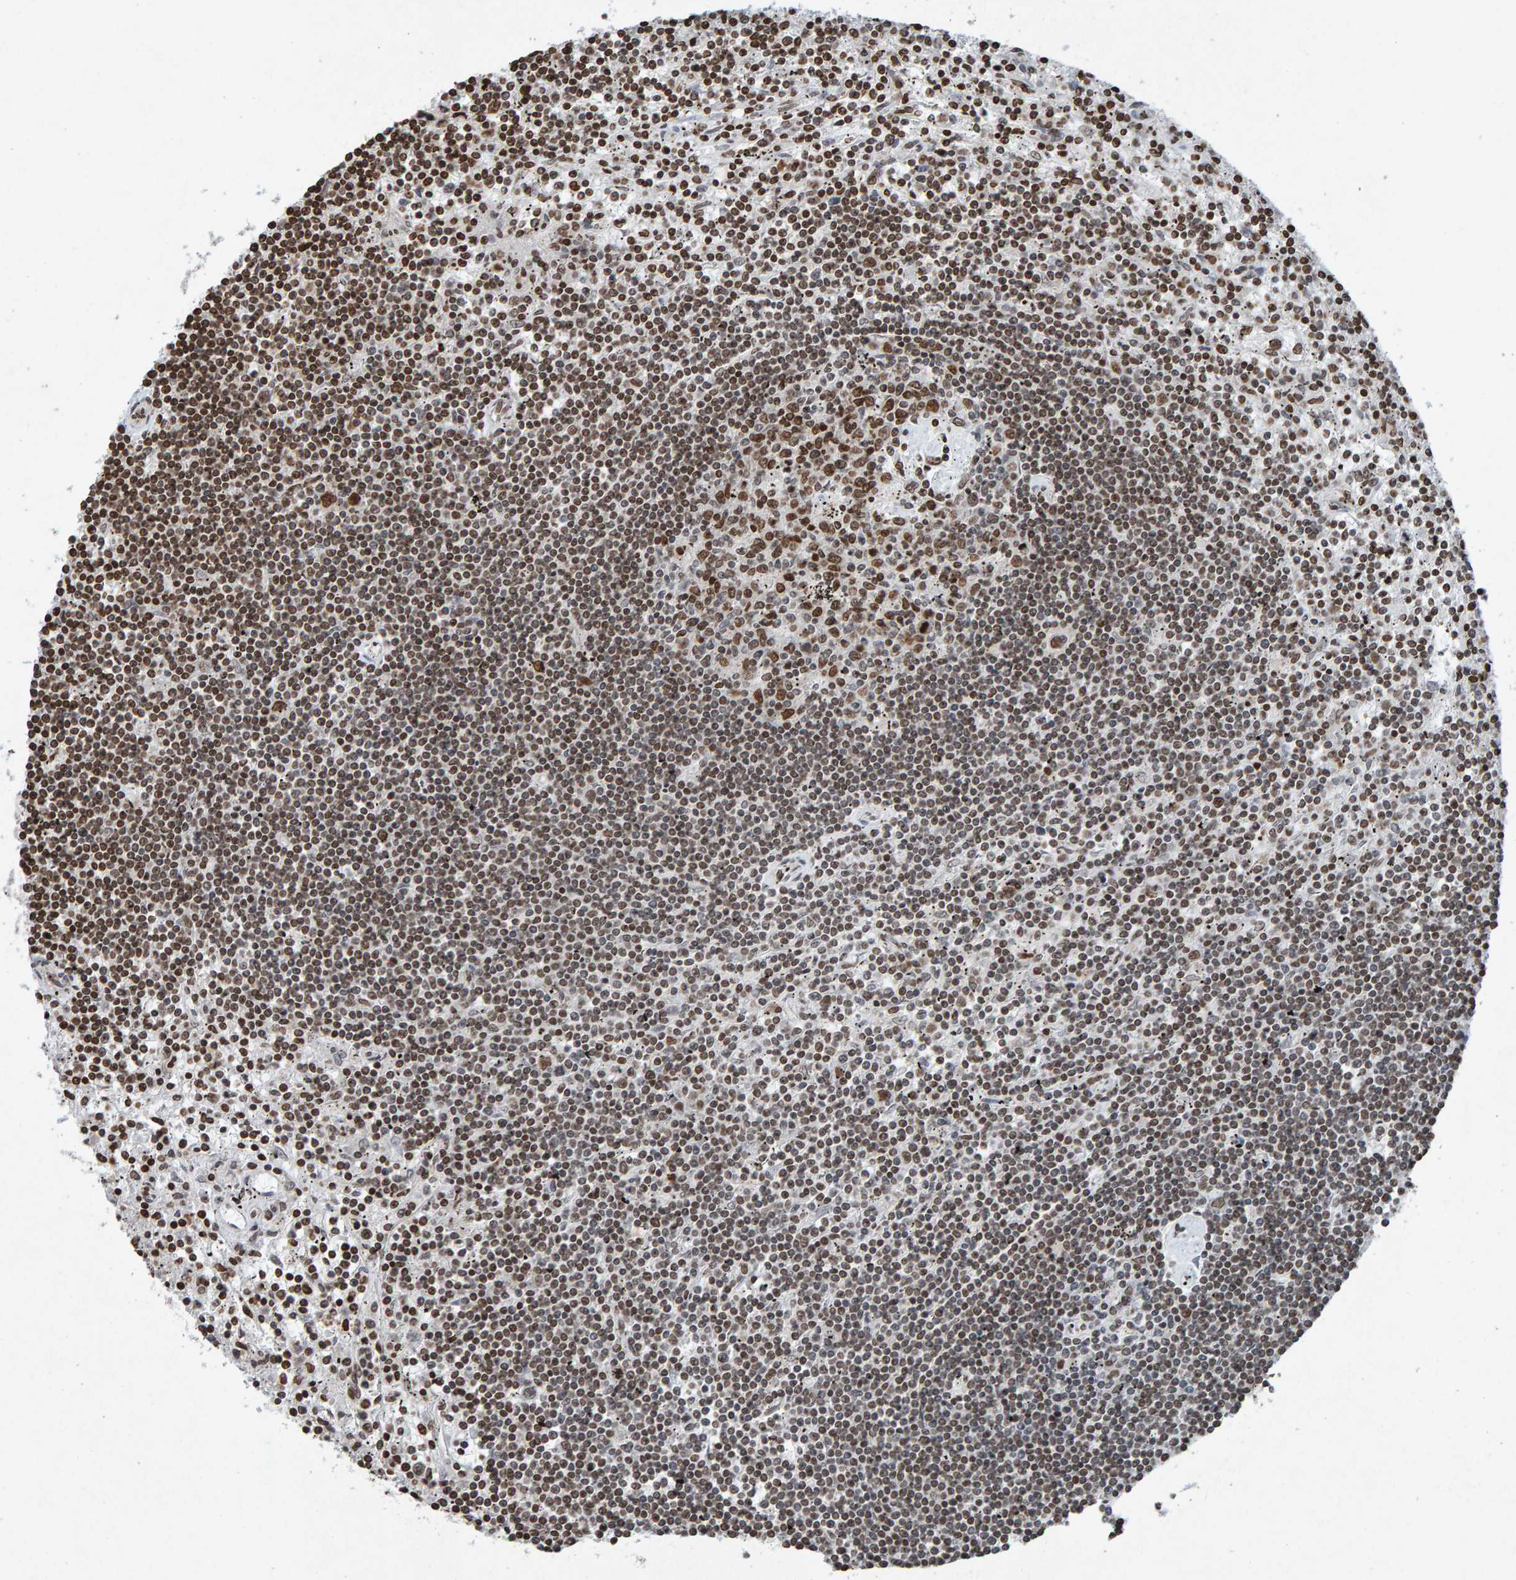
{"staining": {"intensity": "moderate", "quantity": "25%-75%", "location": "nuclear"}, "tissue": "lymphoma", "cell_type": "Tumor cells", "image_type": "cancer", "snomed": [{"axis": "morphology", "description": "Malignant lymphoma, non-Hodgkin's type, Low grade"}, {"axis": "topography", "description": "Spleen"}], "caption": "Immunohistochemistry (DAB (3,3'-diaminobenzidine)) staining of low-grade malignant lymphoma, non-Hodgkin's type exhibits moderate nuclear protein positivity in about 25%-75% of tumor cells.", "gene": "H2AZ1", "patient": {"sex": "male", "age": 76}}